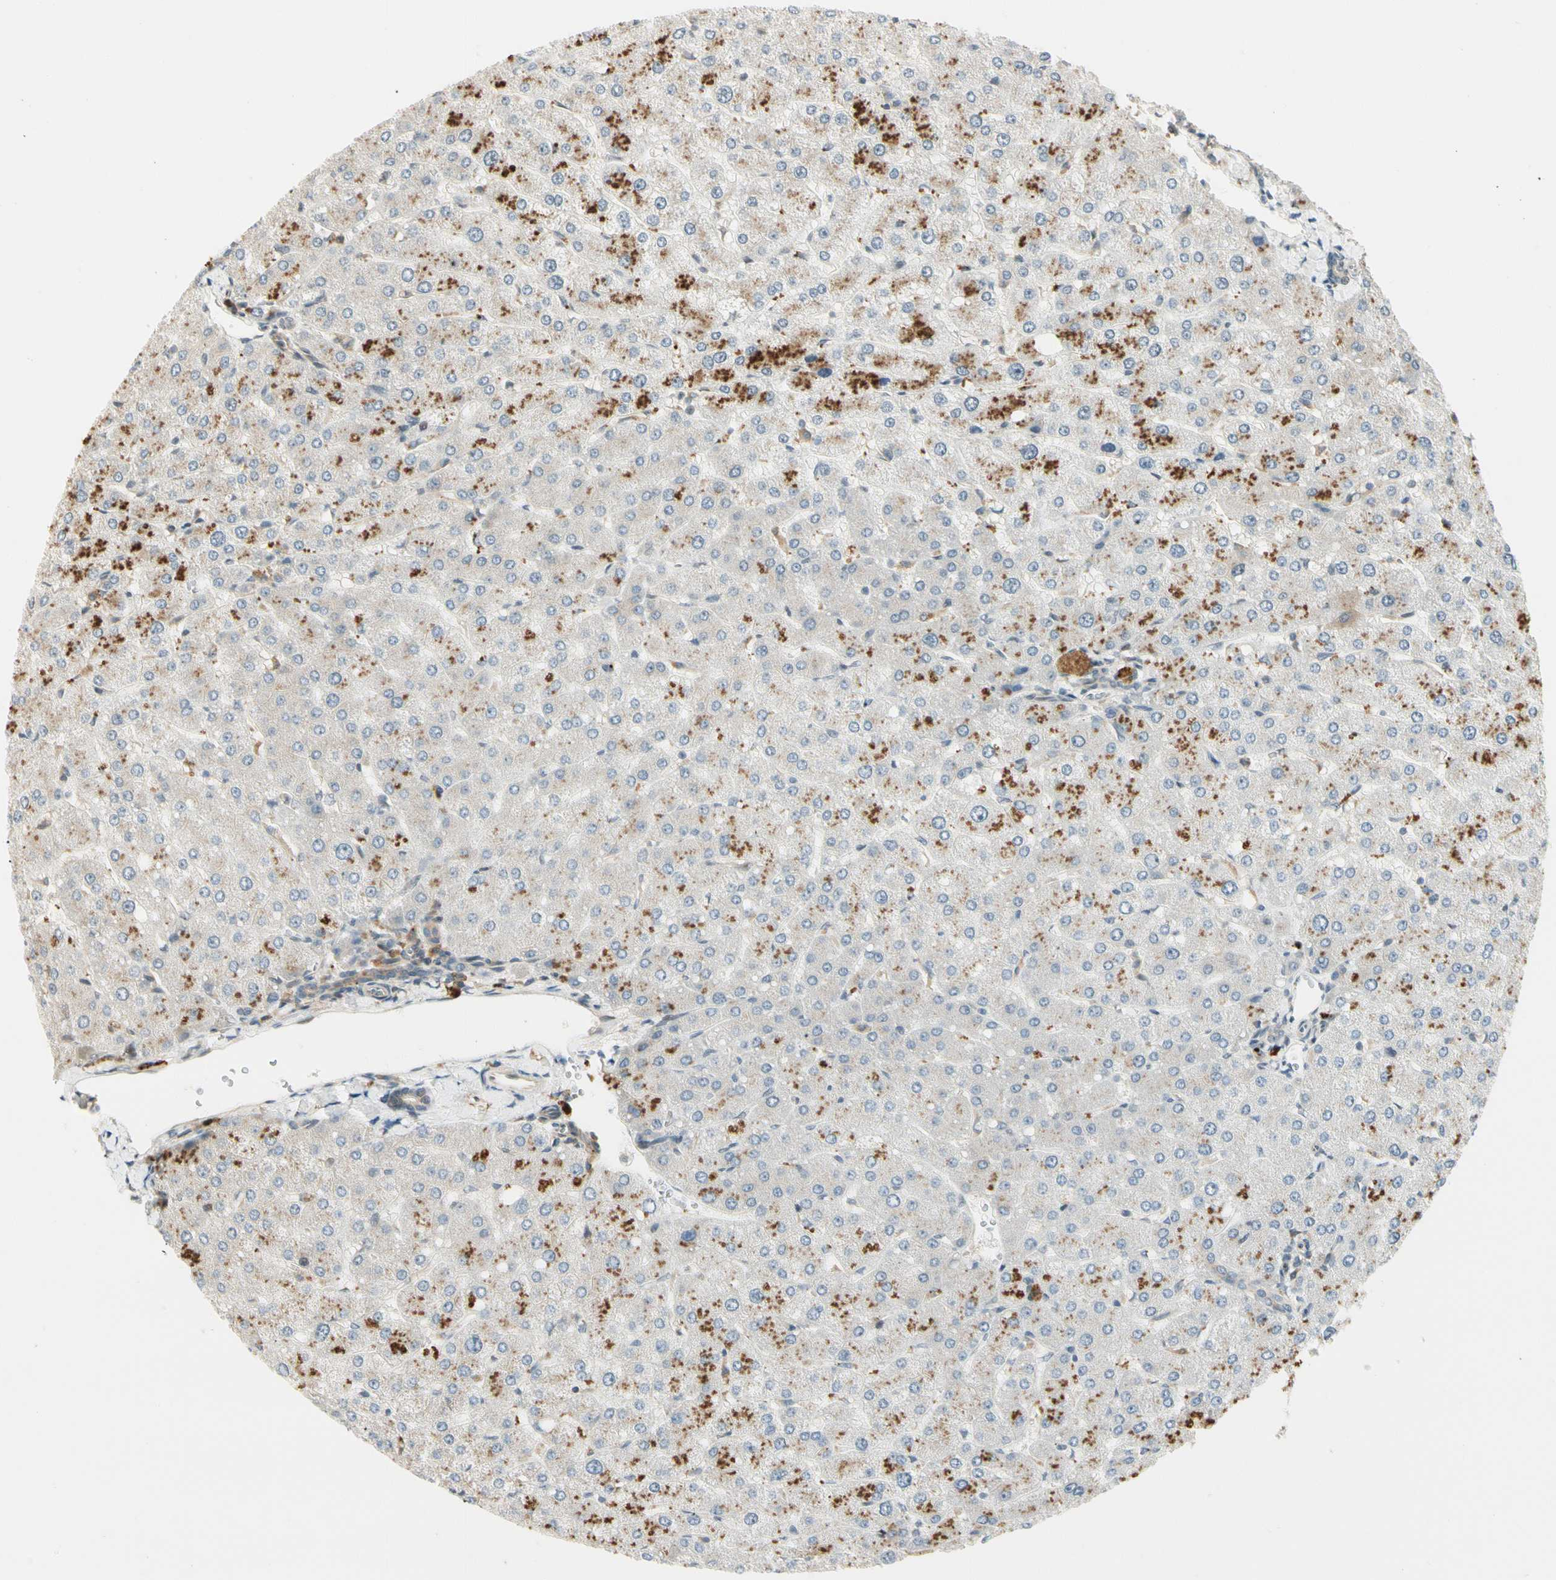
{"staining": {"intensity": "weak", "quantity": ">75%", "location": "cytoplasmic/membranous"}, "tissue": "liver", "cell_type": "Cholangiocytes", "image_type": "normal", "snomed": [{"axis": "morphology", "description": "Normal tissue, NOS"}, {"axis": "topography", "description": "Liver"}], "caption": "Normal liver exhibits weak cytoplasmic/membranous staining in about >75% of cholangiocytes, visualized by immunohistochemistry.", "gene": "FNDC3B", "patient": {"sex": "male", "age": 55}}